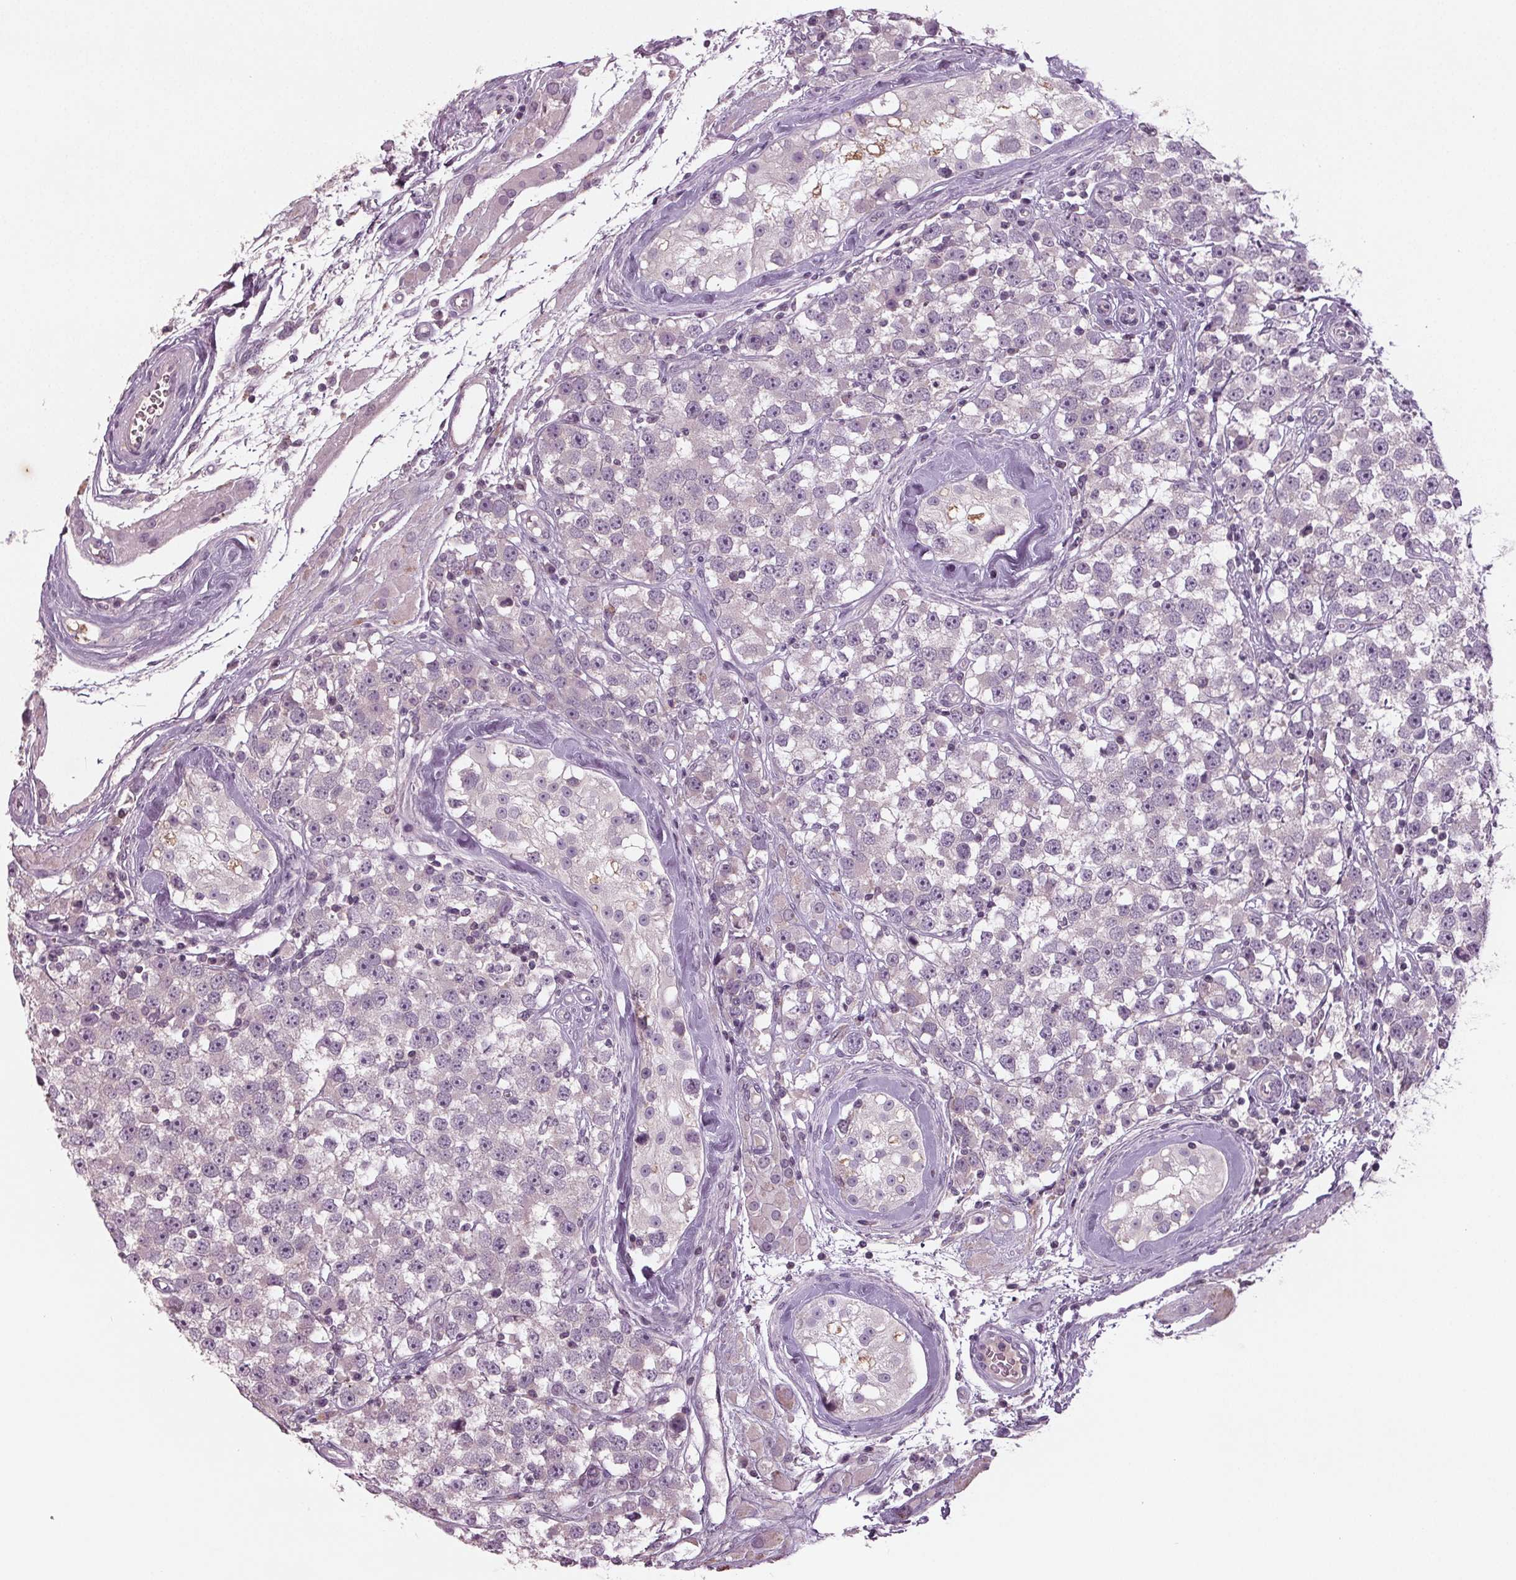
{"staining": {"intensity": "negative", "quantity": "none", "location": "none"}, "tissue": "testis cancer", "cell_type": "Tumor cells", "image_type": "cancer", "snomed": [{"axis": "morphology", "description": "Seminoma, NOS"}, {"axis": "topography", "description": "Testis"}], "caption": "Protein analysis of testis cancer (seminoma) displays no significant positivity in tumor cells.", "gene": "BHLHE22", "patient": {"sex": "male", "age": 34}}